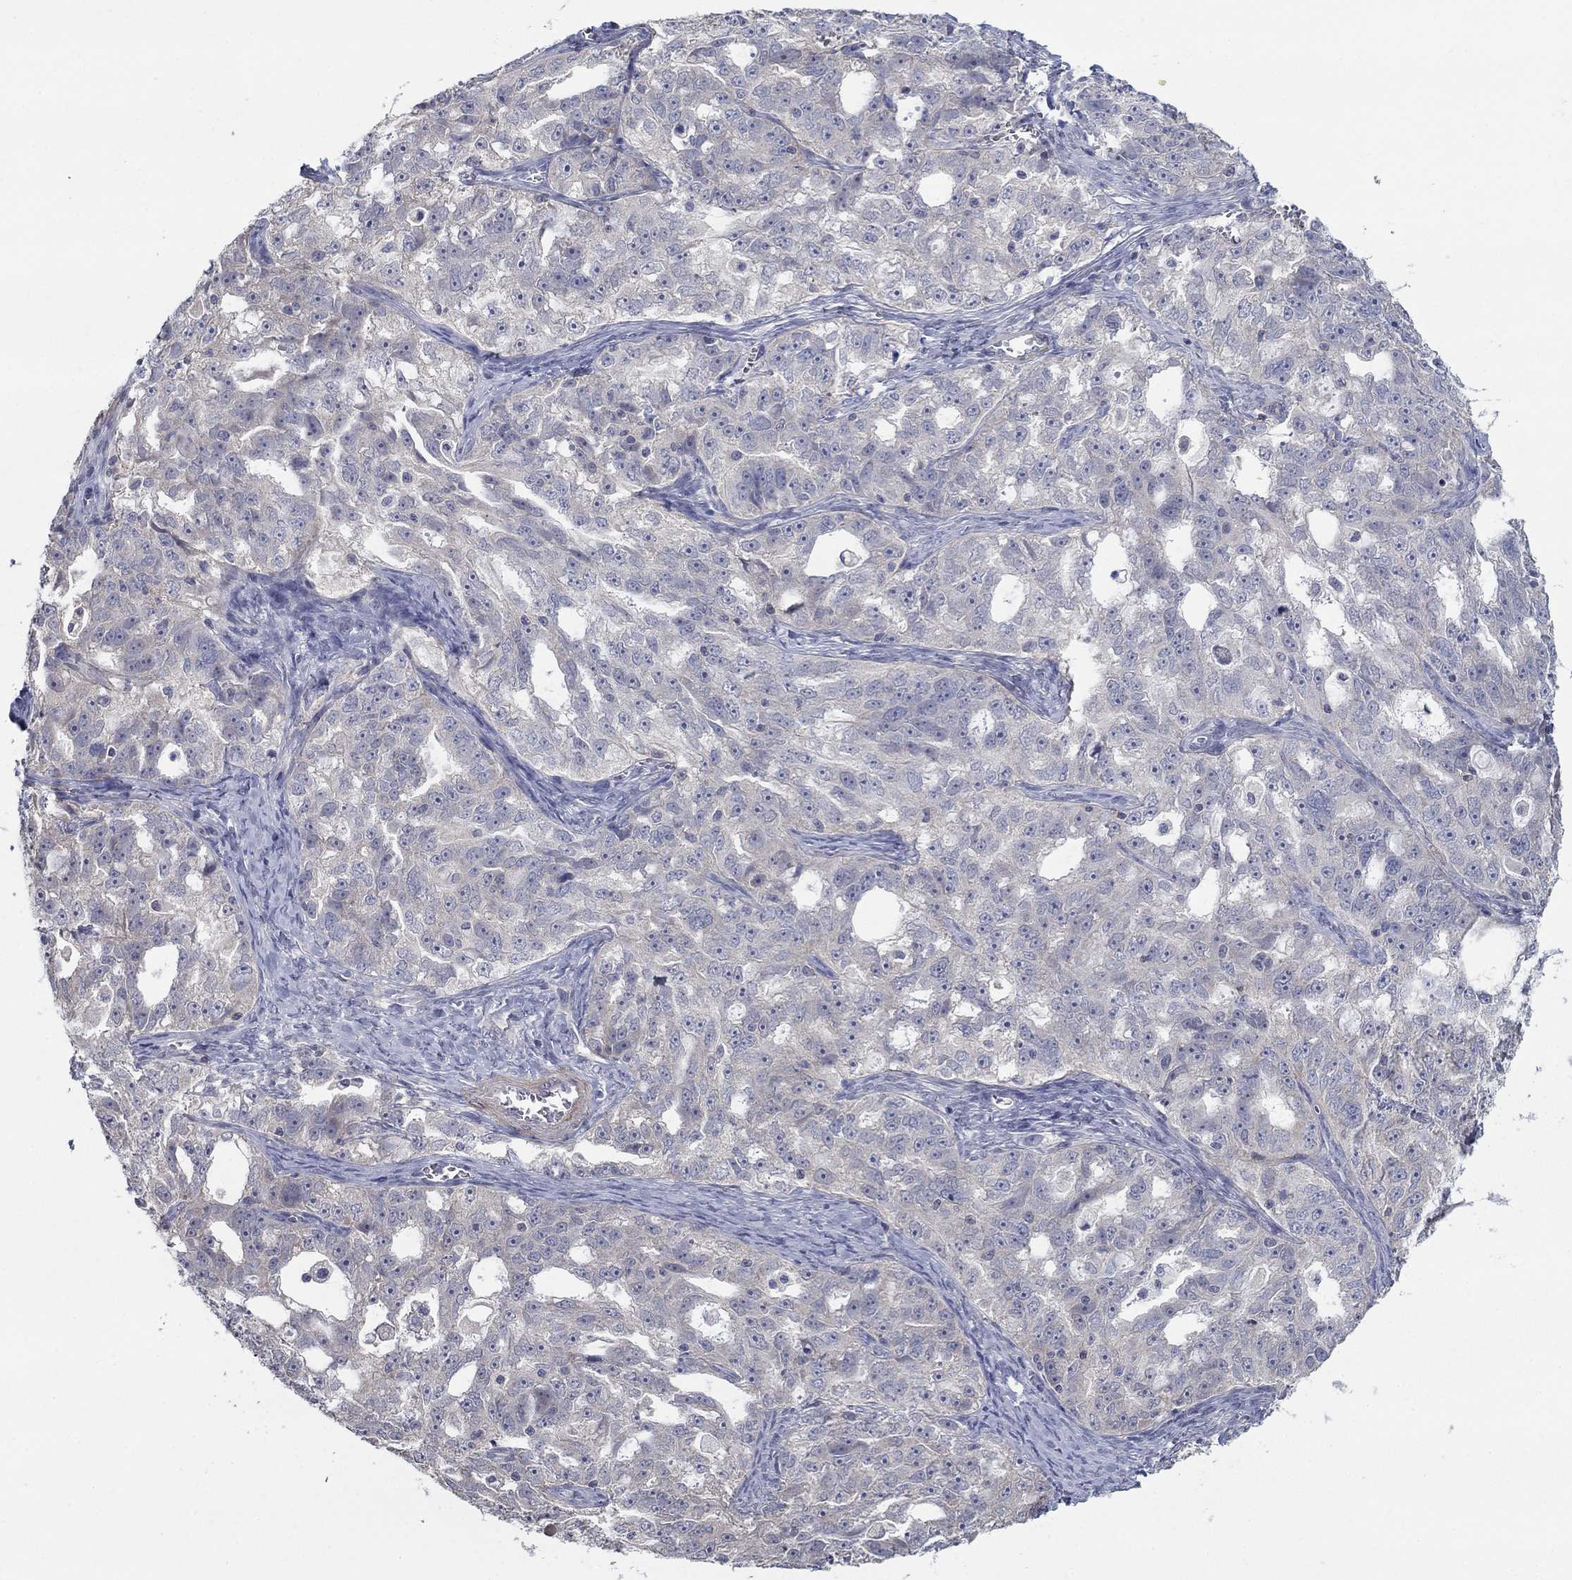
{"staining": {"intensity": "negative", "quantity": "none", "location": "none"}, "tissue": "ovarian cancer", "cell_type": "Tumor cells", "image_type": "cancer", "snomed": [{"axis": "morphology", "description": "Cystadenocarcinoma, serous, NOS"}, {"axis": "topography", "description": "Ovary"}], "caption": "Tumor cells show no significant protein staining in ovarian cancer (serous cystadenocarcinoma). (Stains: DAB immunohistochemistry with hematoxylin counter stain, Microscopy: brightfield microscopy at high magnification).", "gene": "GRK7", "patient": {"sex": "female", "age": 51}}